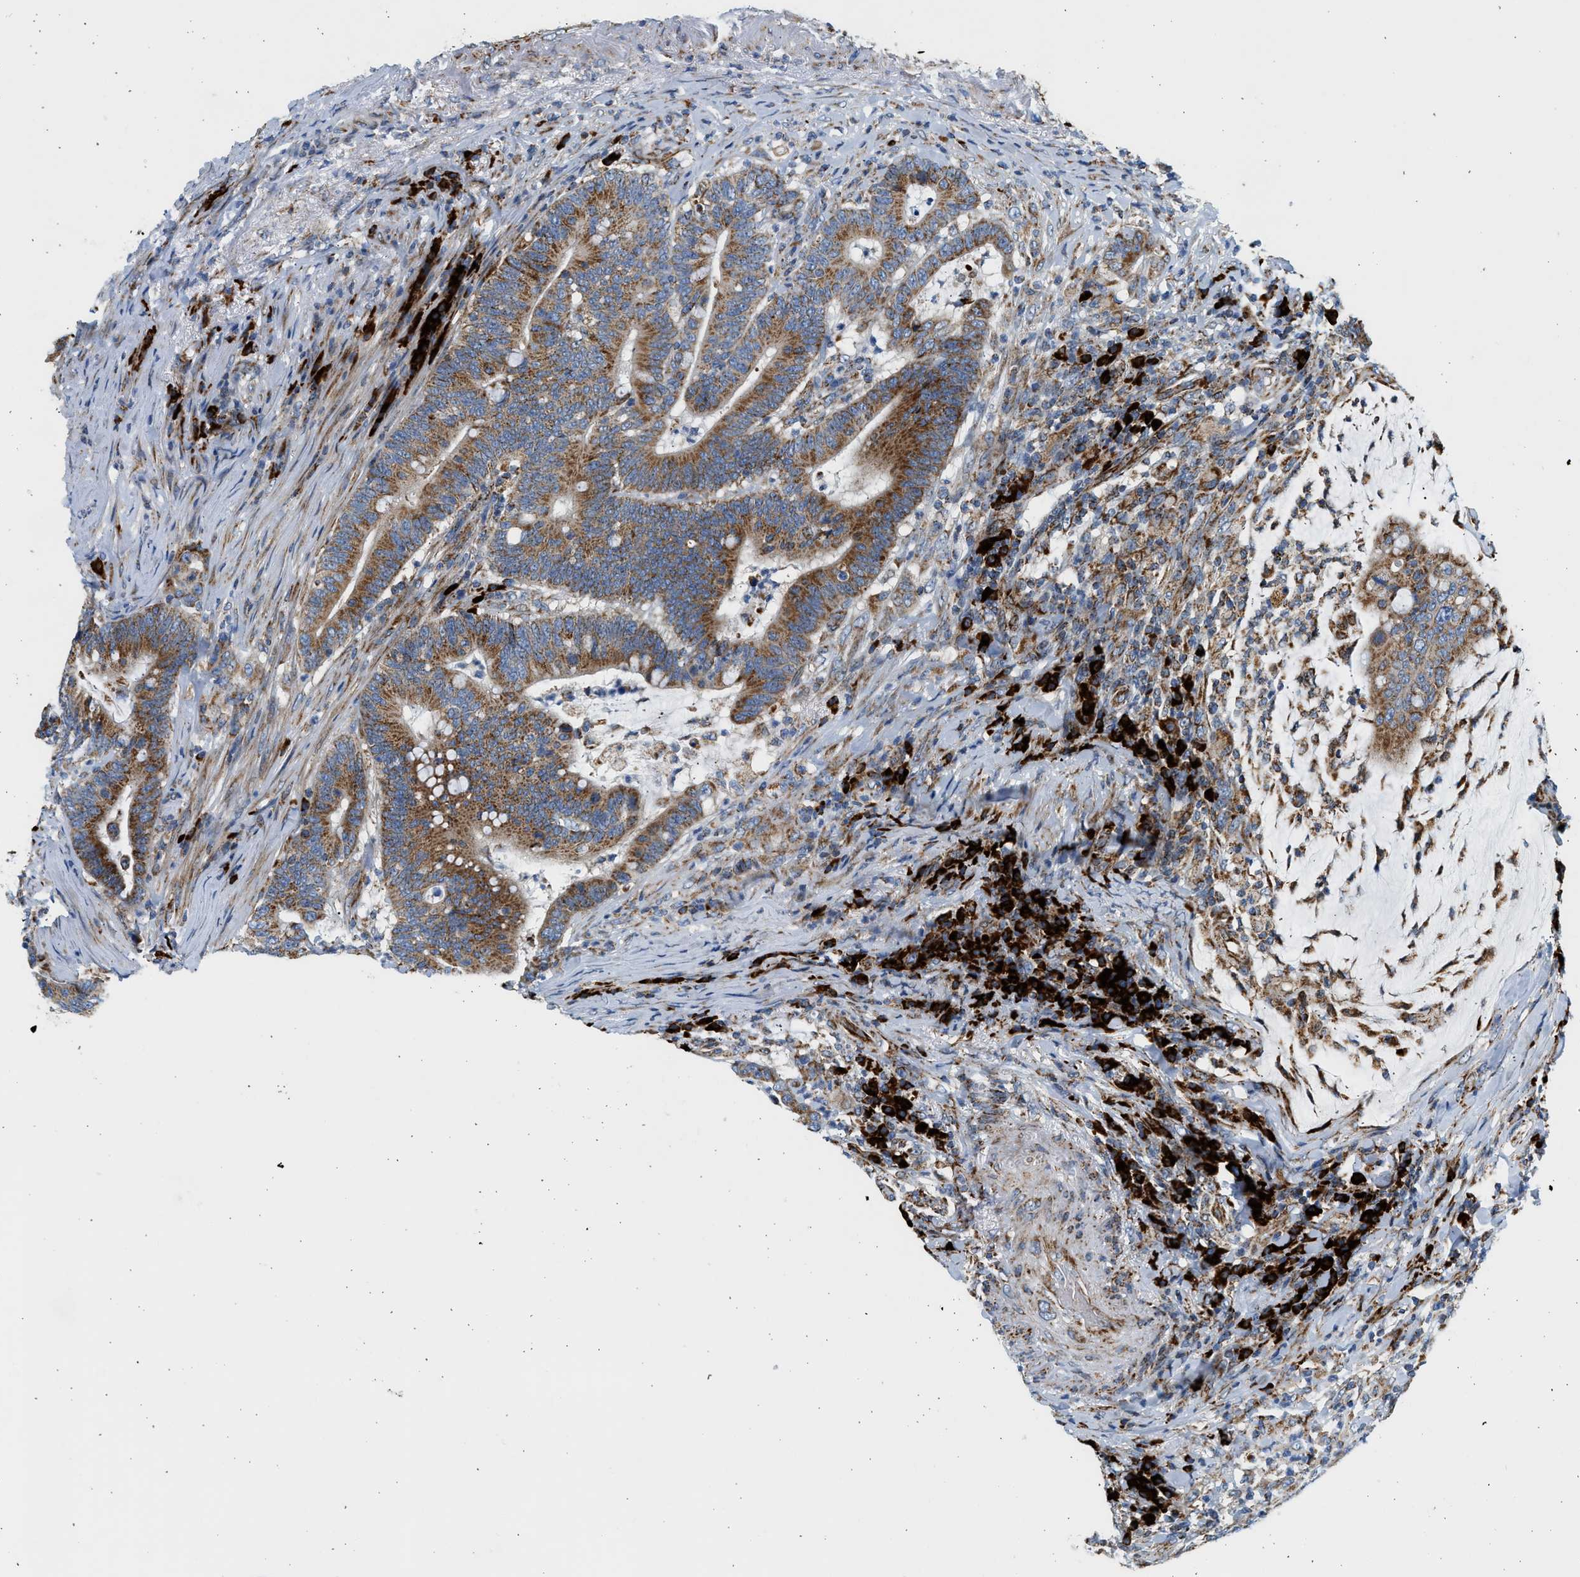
{"staining": {"intensity": "strong", "quantity": ">75%", "location": "cytoplasmic/membranous"}, "tissue": "colorectal cancer", "cell_type": "Tumor cells", "image_type": "cancer", "snomed": [{"axis": "morphology", "description": "Normal tissue, NOS"}, {"axis": "morphology", "description": "Adenocarcinoma, NOS"}, {"axis": "topography", "description": "Colon"}], "caption": "Human colorectal adenocarcinoma stained with a protein marker reveals strong staining in tumor cells.", "gene": "KCNMB3", "patient": {"sex": "female", "age": 66}}